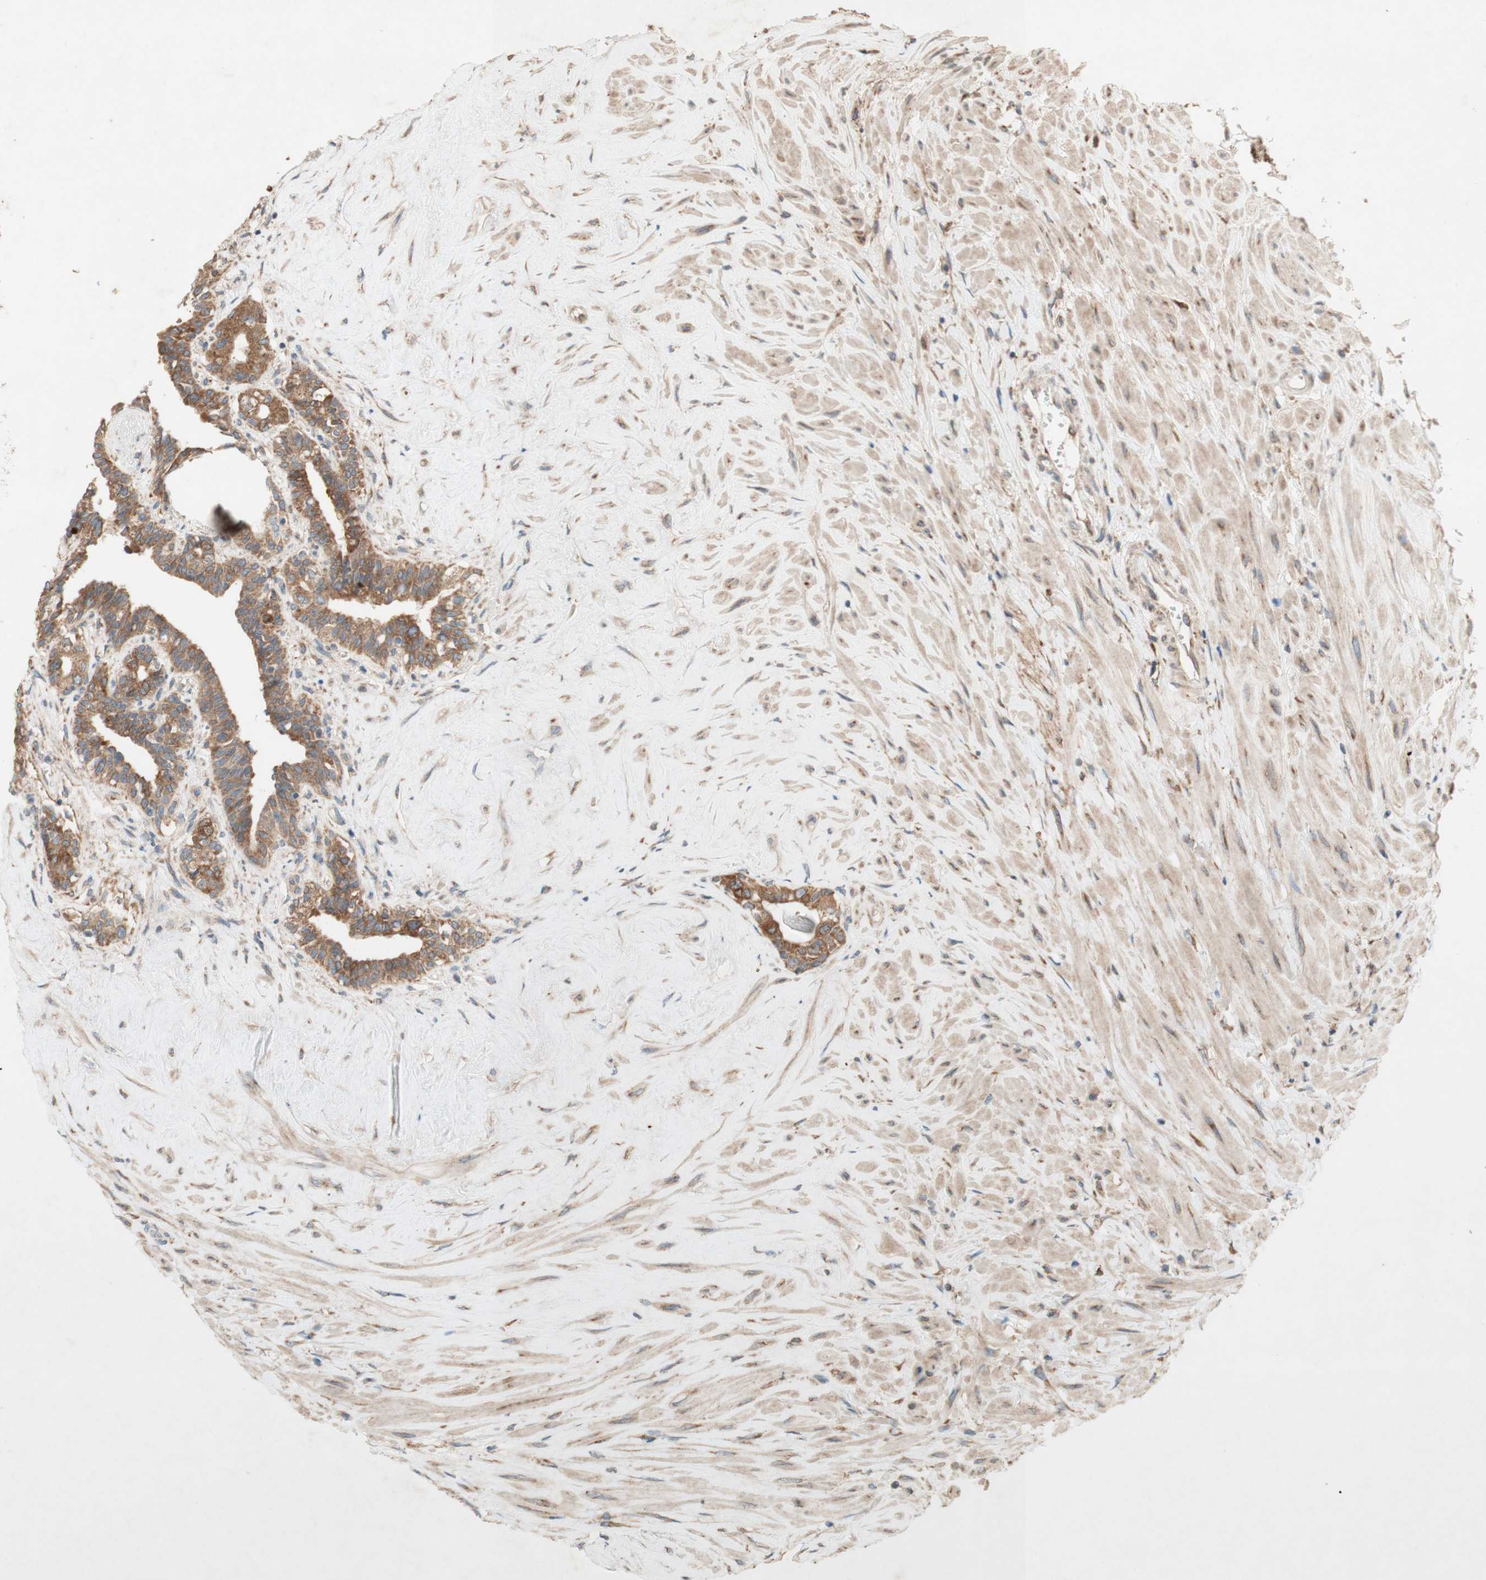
{"staining": {"intensity": "moderate", "quantity": ">75%", "location": "cytoplasmic/membranous"}, "tissue": "seminal vesicle", "cell_type": "Glandular cells", "image_type": "normal", "snomed": [{"axis": "morphology", "description": "Normal tissue, NOS"}, {"axis": "topography", "description": "Seminal veicle"}], "caption": "The image demonstrates a brown stain indicating the presence of a protein in the cytoplasmic/membranous of glandular cells in seminal vesicle. (brown staining indicates protein expression, while blue staining denotes nuclei).", "gene": "SOCS2", "patient": {"sex": "male", "age": 63}}